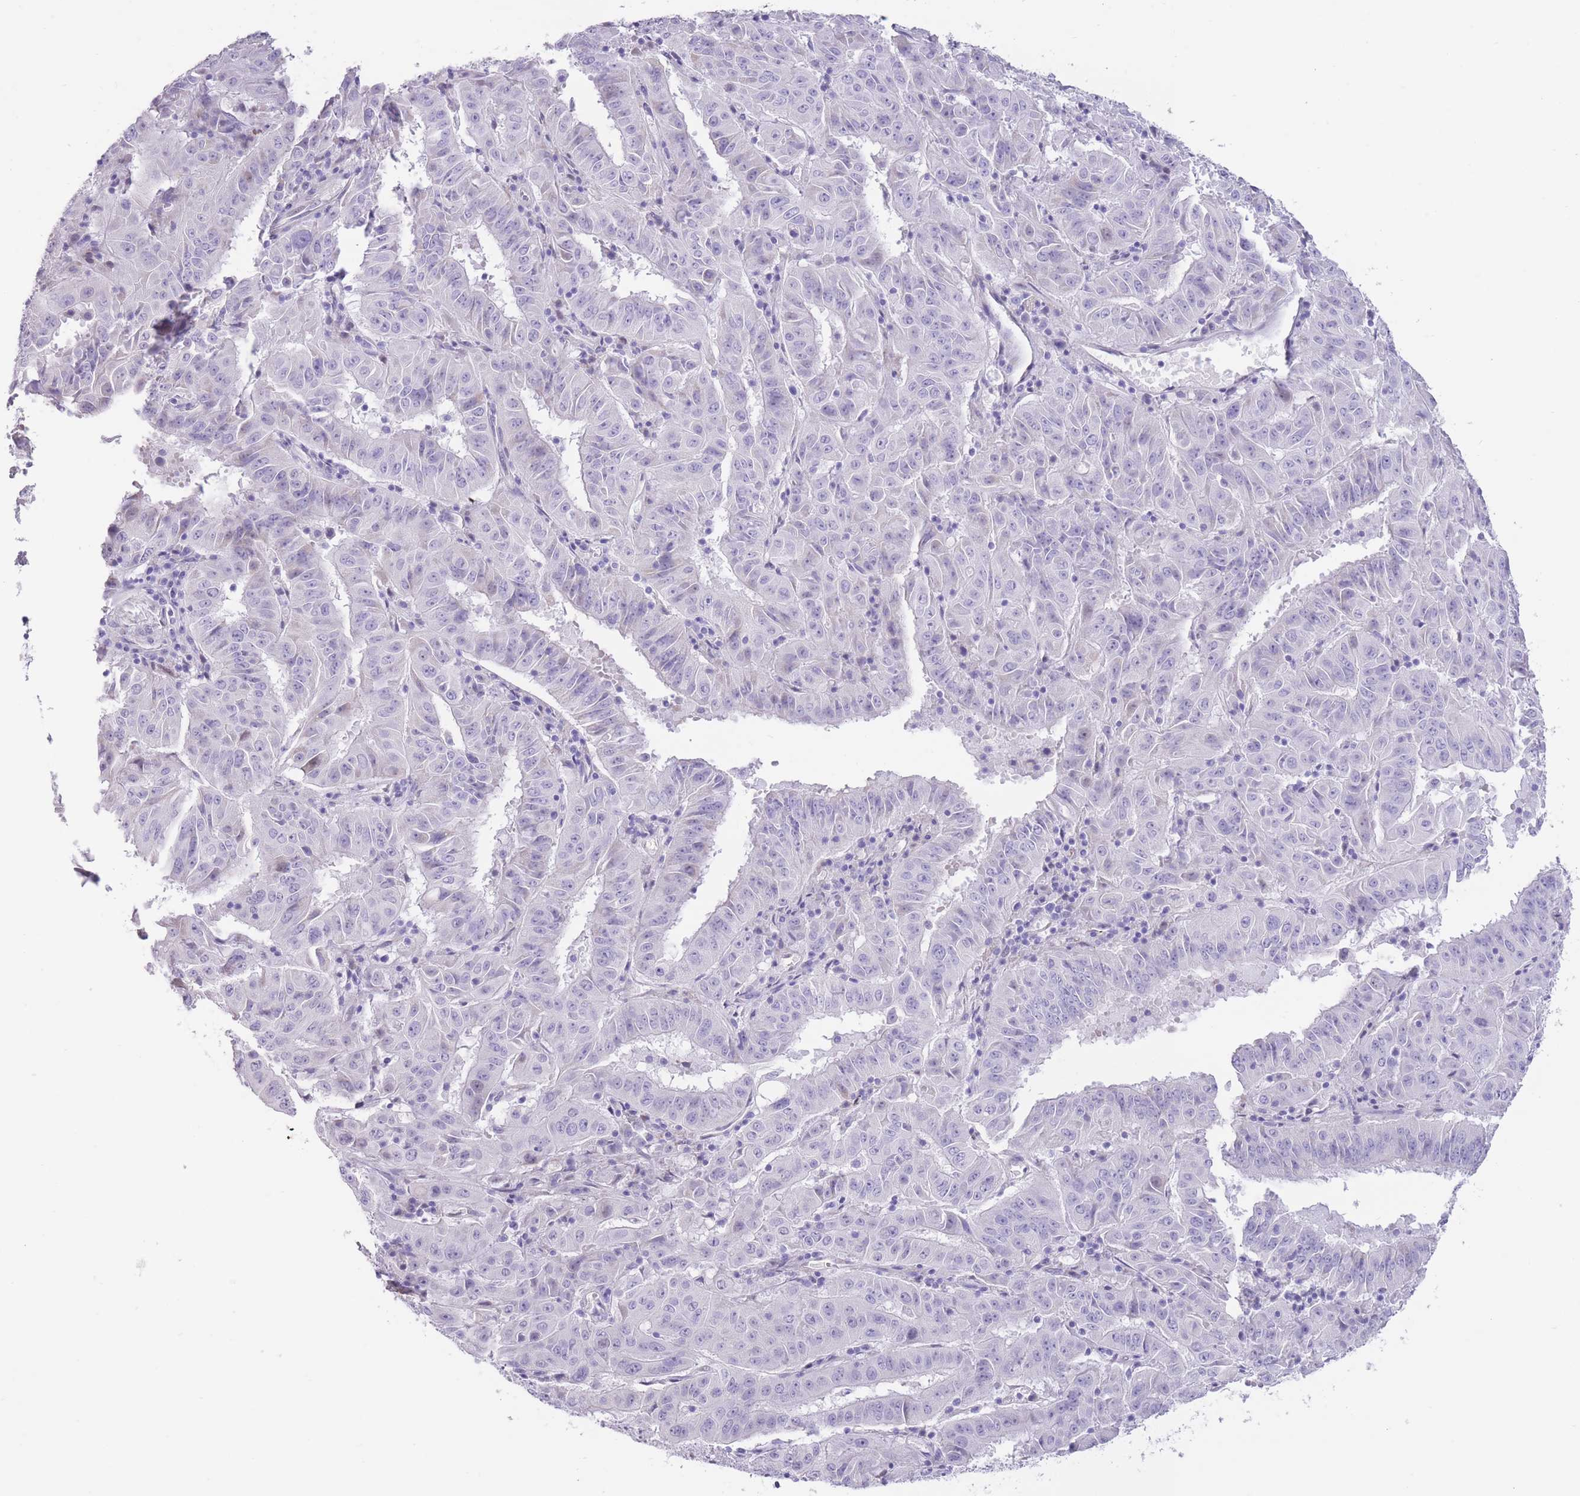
{"staining": {"intensity": "negative", "quantity": "none", "location": "none"}, "tissue": "pancreatic cancer", "cell_type": "Tumor cells", "image_type": "cancer", "snomed": [{"axis": "morphology", "description": "Adenocarcinoma, NOS"}, {"axis": "topography", "description": "Pancreas"}], "caption": "Immunohistochemistry (IHC) image of neoplastic tissue: human adenocarcinoma (pancreatic) stained with DAB exhibits no significant protein expression in tumor cells. The staining is performed using DAB brown chromogen with nuclei counter-stained in using hematoxylin.", "gene": "WDR70", "patient": {"sex": "male", "age": 63}}